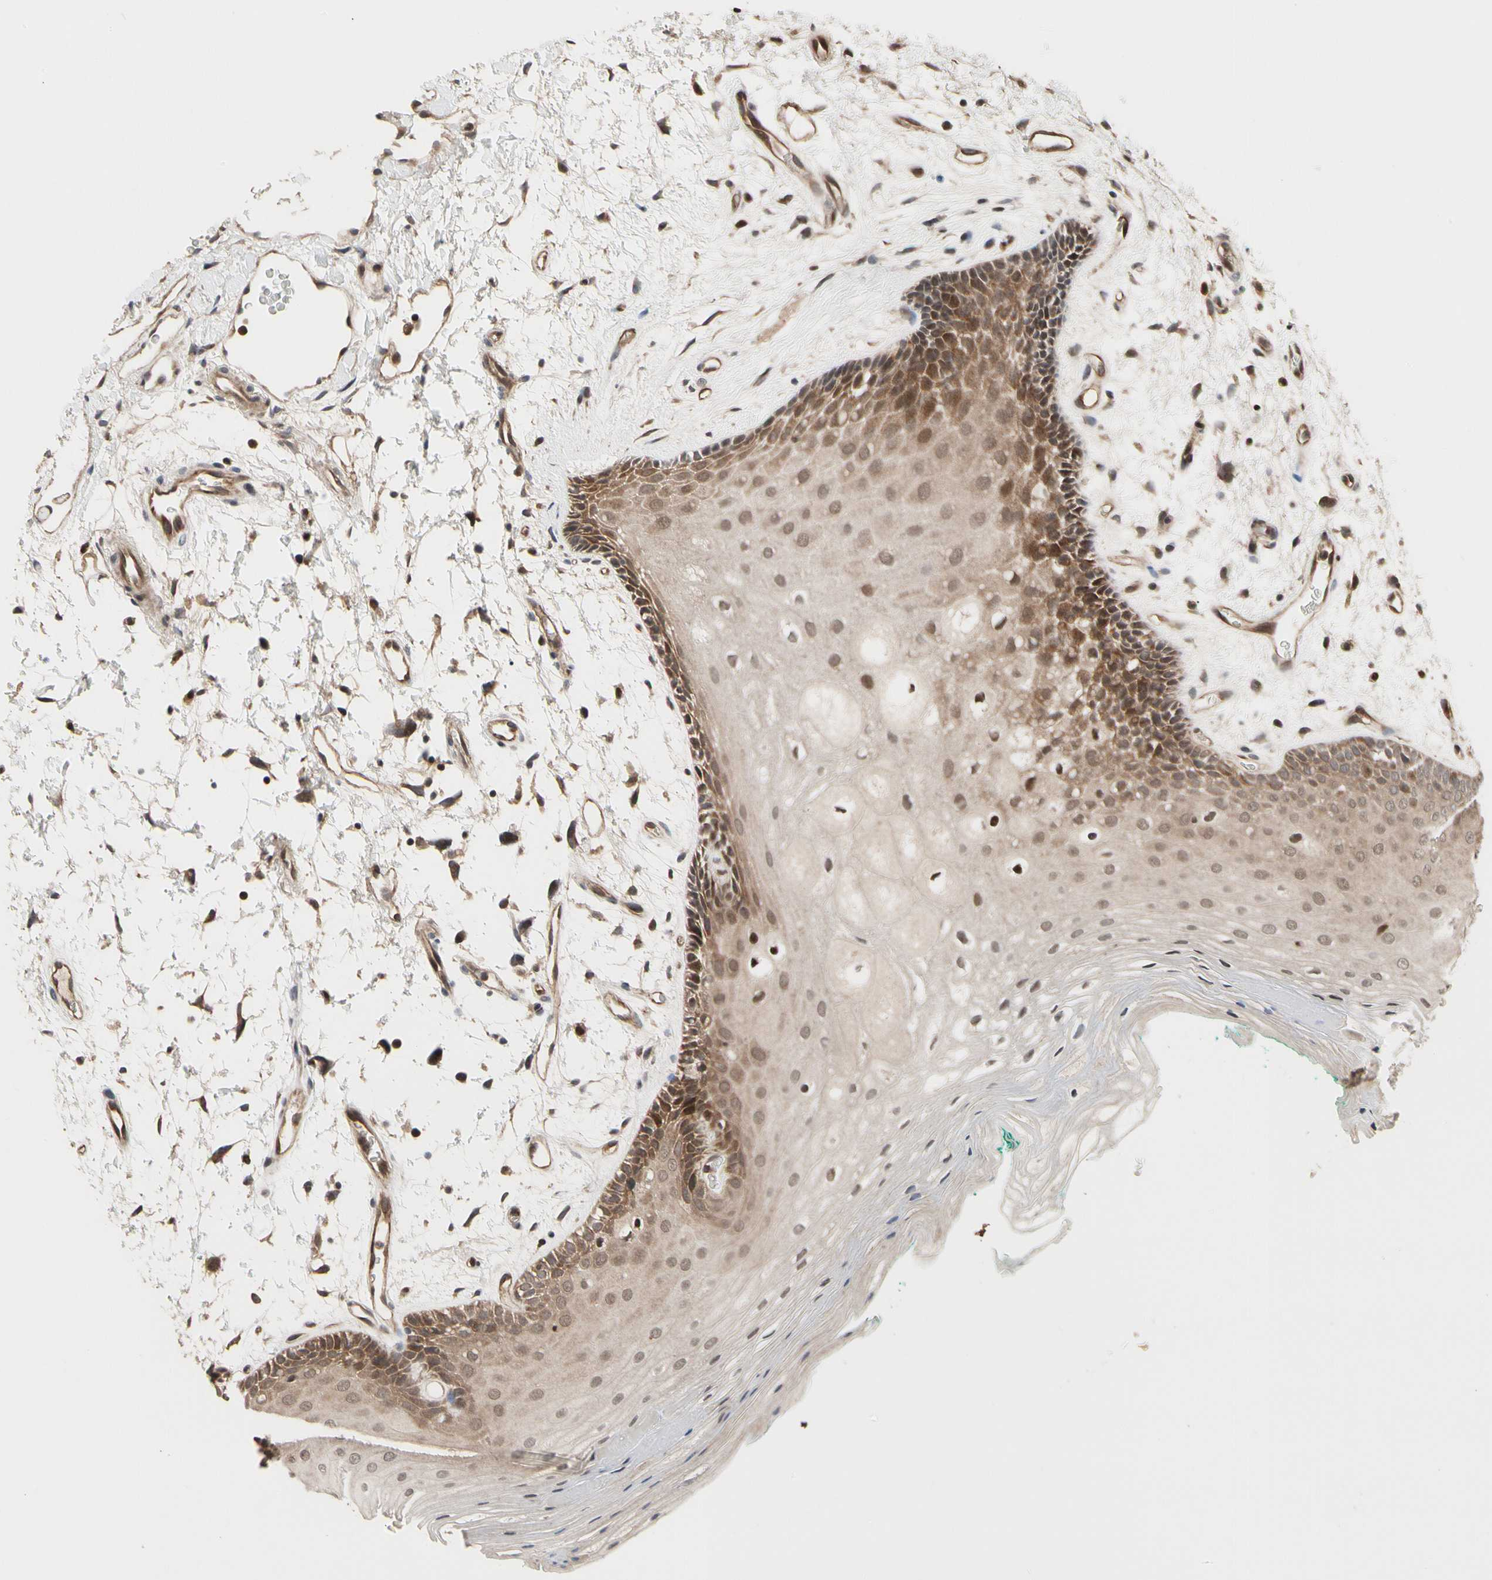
{"staining": {"intensity": "moderate", "quantity": ">75%", "location": "cytoplasmic/membranous,nuclear"}, "tissue": "oral mucosa", "cell_type": "Squamous epithelial cells", "image_type": "normal", "snomed": [{"axis": "morphology", "description": "Normal tissue, NOS"}, {"axis": "topography", "description": "Skeletal muscle"}, {"axis": "topography", "description": "Oral tissue"}, {"axis": "topography", "description": "Peripheral nerve tissue"}], "caption": "This is an image of immunohistochemistry (IHC) staining of normal oral mucosa, which shows moderate staining in the cytoplasmic/membranous,nuclear of squamous epithelial cells.", "gene": "CYTIP", "patient": {"sex": "female", "age": 84}}